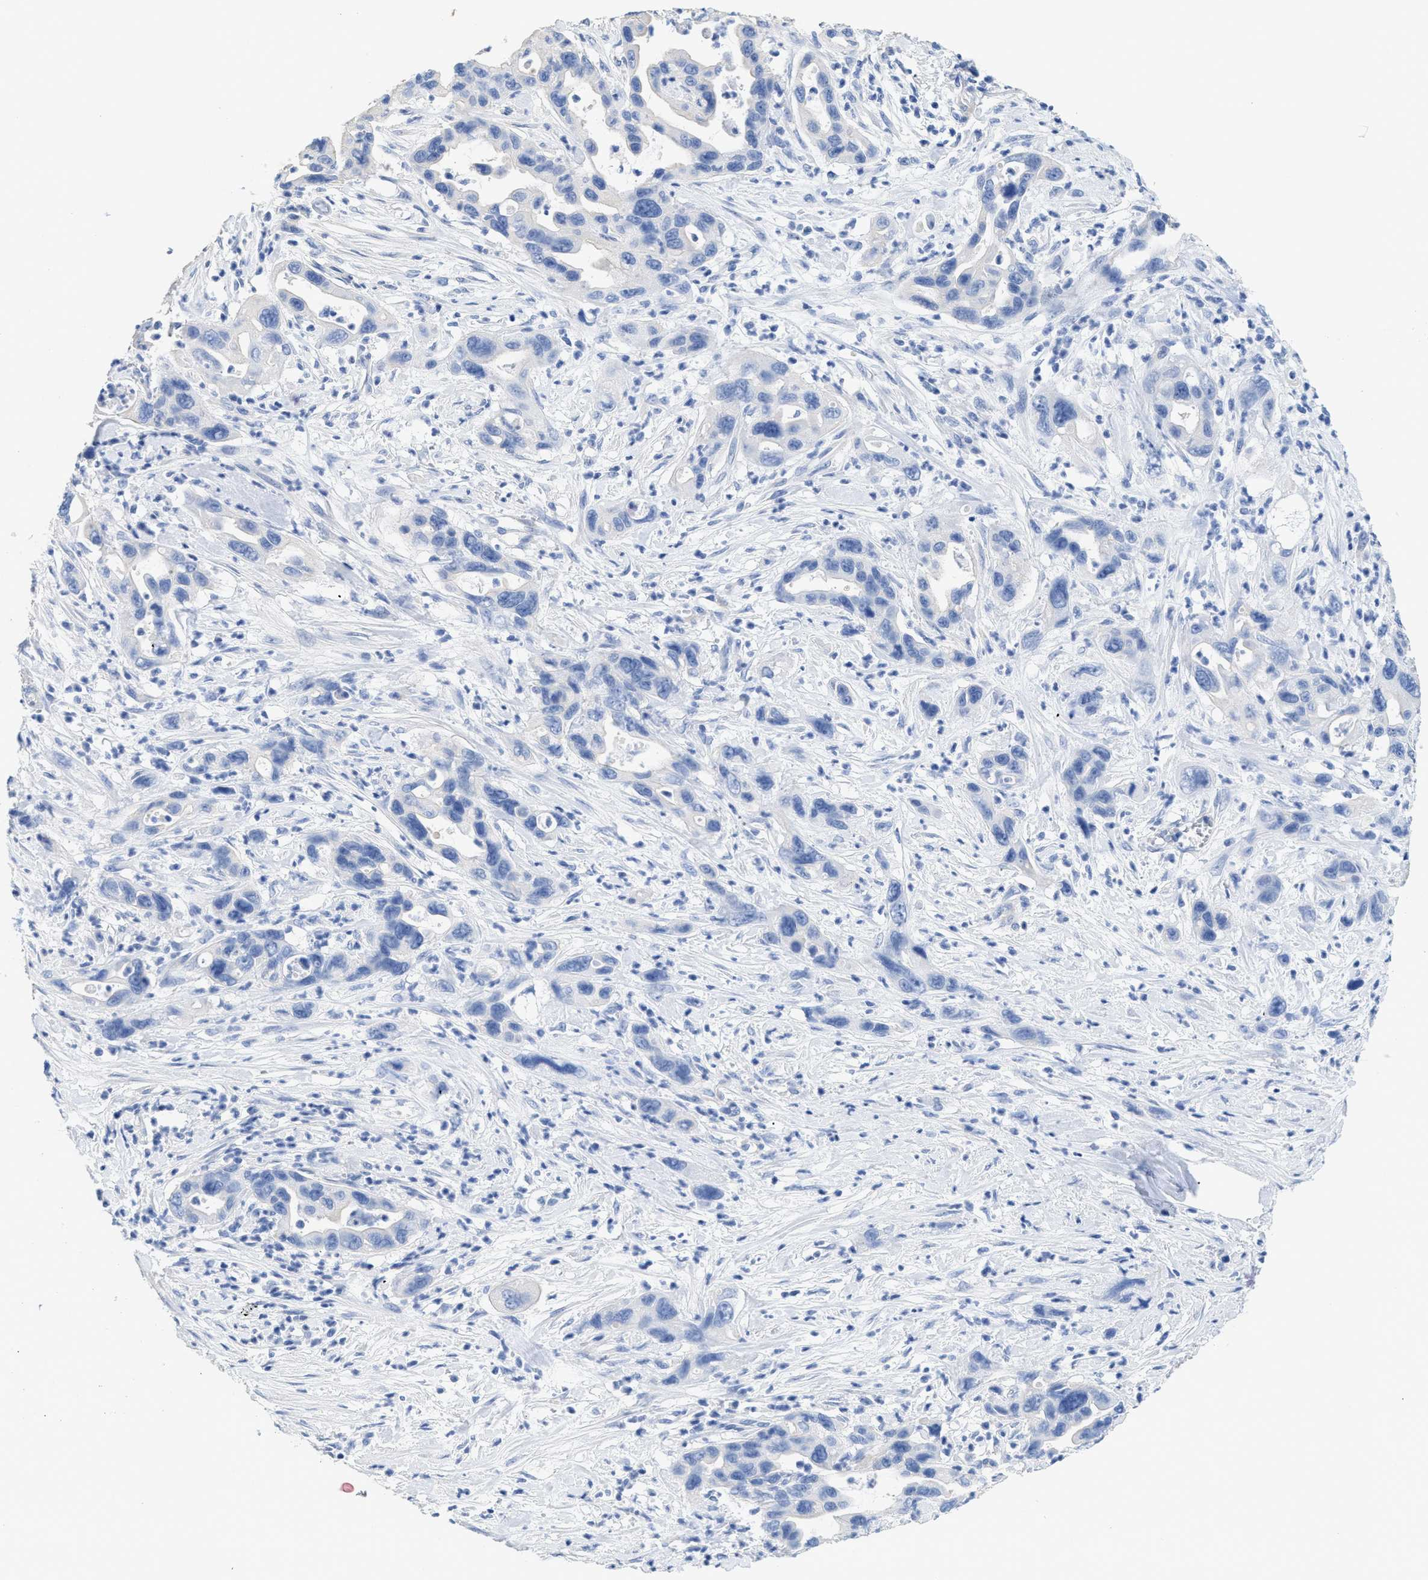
{"staining": {"intensity": "negative", "quantity": "none", "location": "none"}, "tissue": "pancreatic cancer", "cell_type": "Tumor cells", "image_type": "cancer", "snomed": [{"axis": "morphology", "description": "Adenocarcinoma, NOS"}, {"axis": "topography", "description": "Pancreas"}], "caption": "High power microscopy image of an IHC photomicrograph of adenocarcinoma (pancreatic), revealing no significant staining in tumor cells.", "gene": "DLC1", "patient": {"sex": "female", "age": 70}}